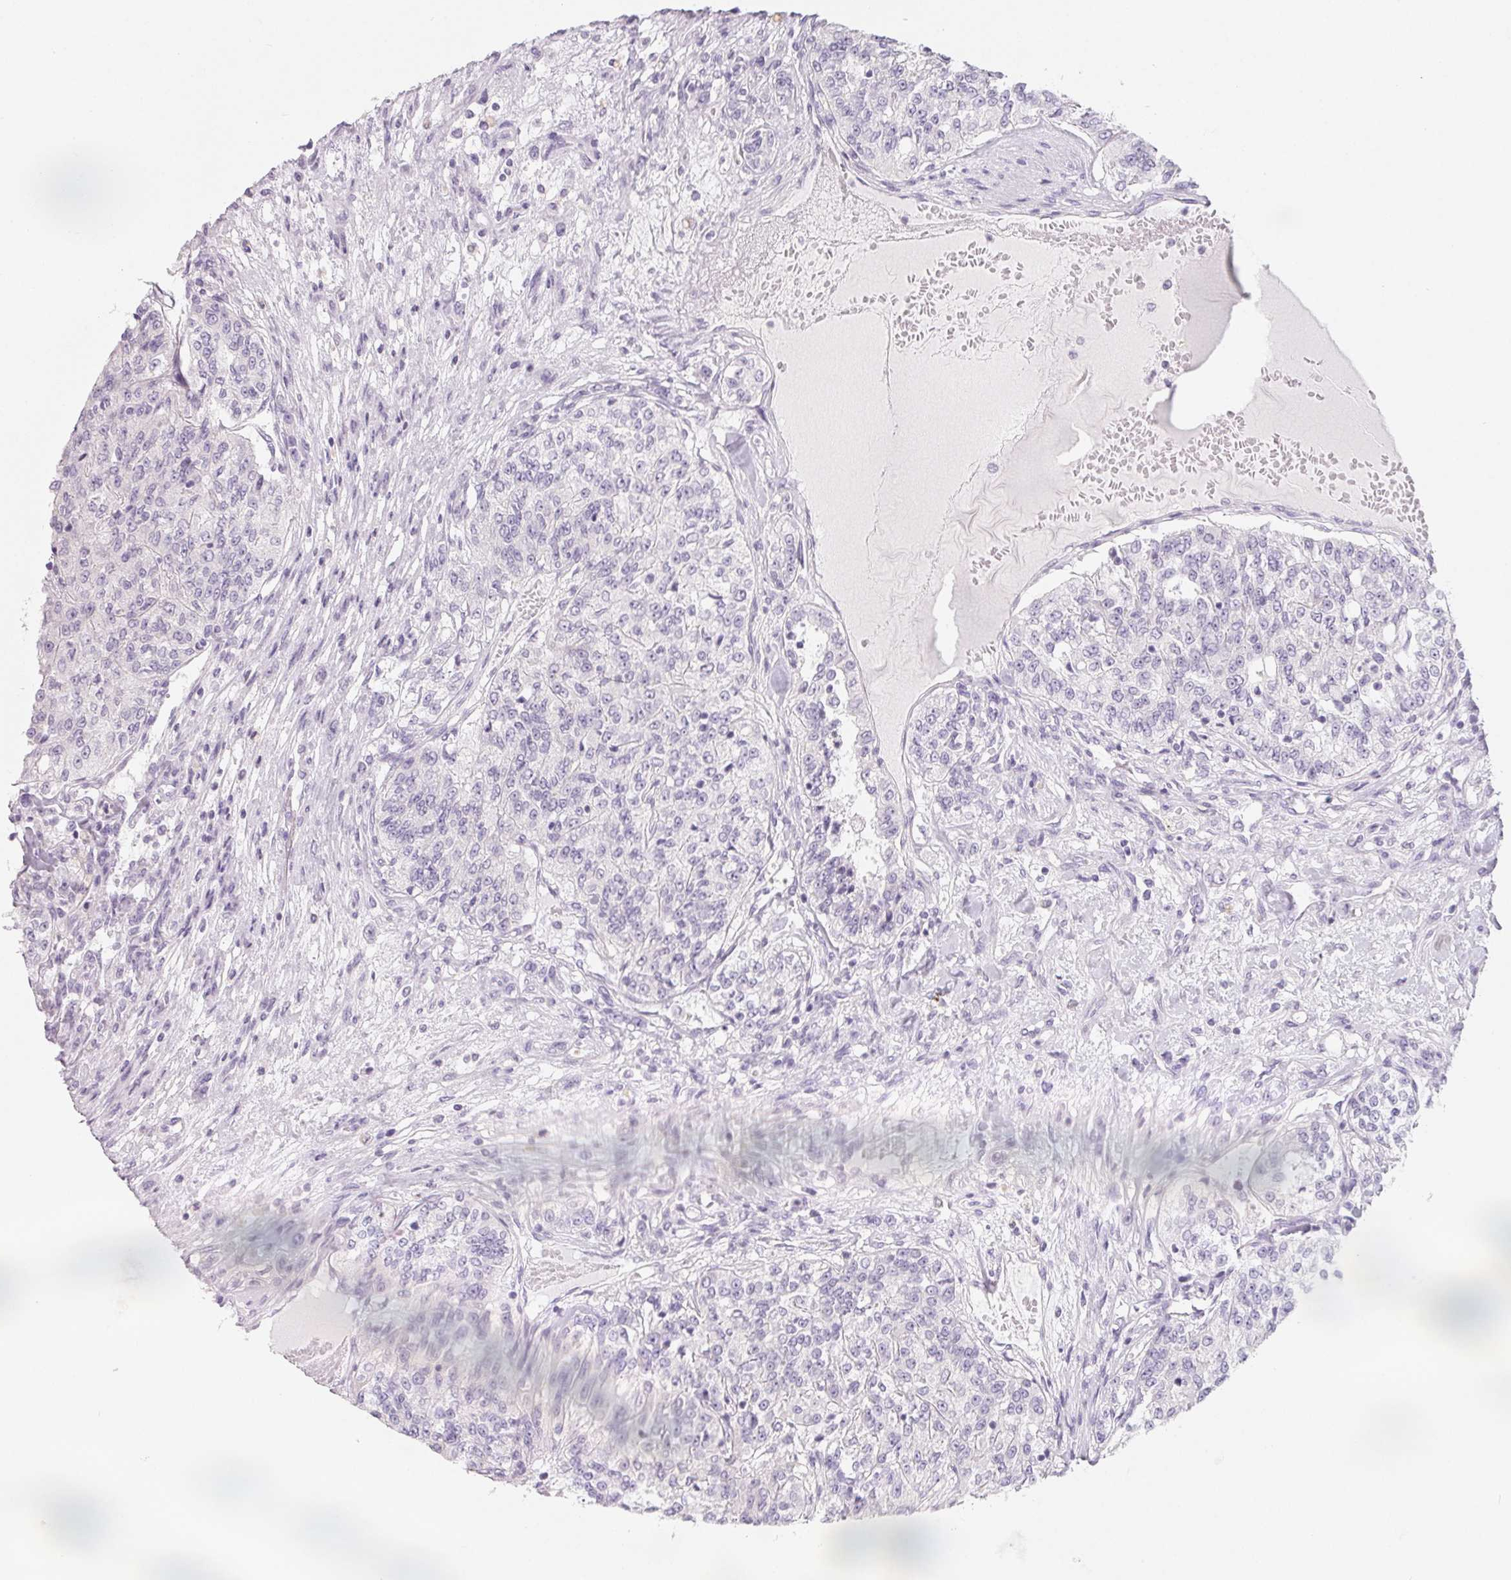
{"staining": {"intensity": "negative", "quantity": "none", "location": "none"}, "tissue": "renal cancer", "cell_type": "Tumor cells", "image_type": "cancer", "snomed": [{"axis": "morphology", "description": "Adenocarcinoma, NOS"}, {"axis": "topography", "description": "Kidney"}], "caption": "The immunohistochemistry histopathology image has no significant positivity in tumor cells of renal cancer tissue.", "gene": "SPACA5B", "patient": {"sex": "female", "age": 63}}